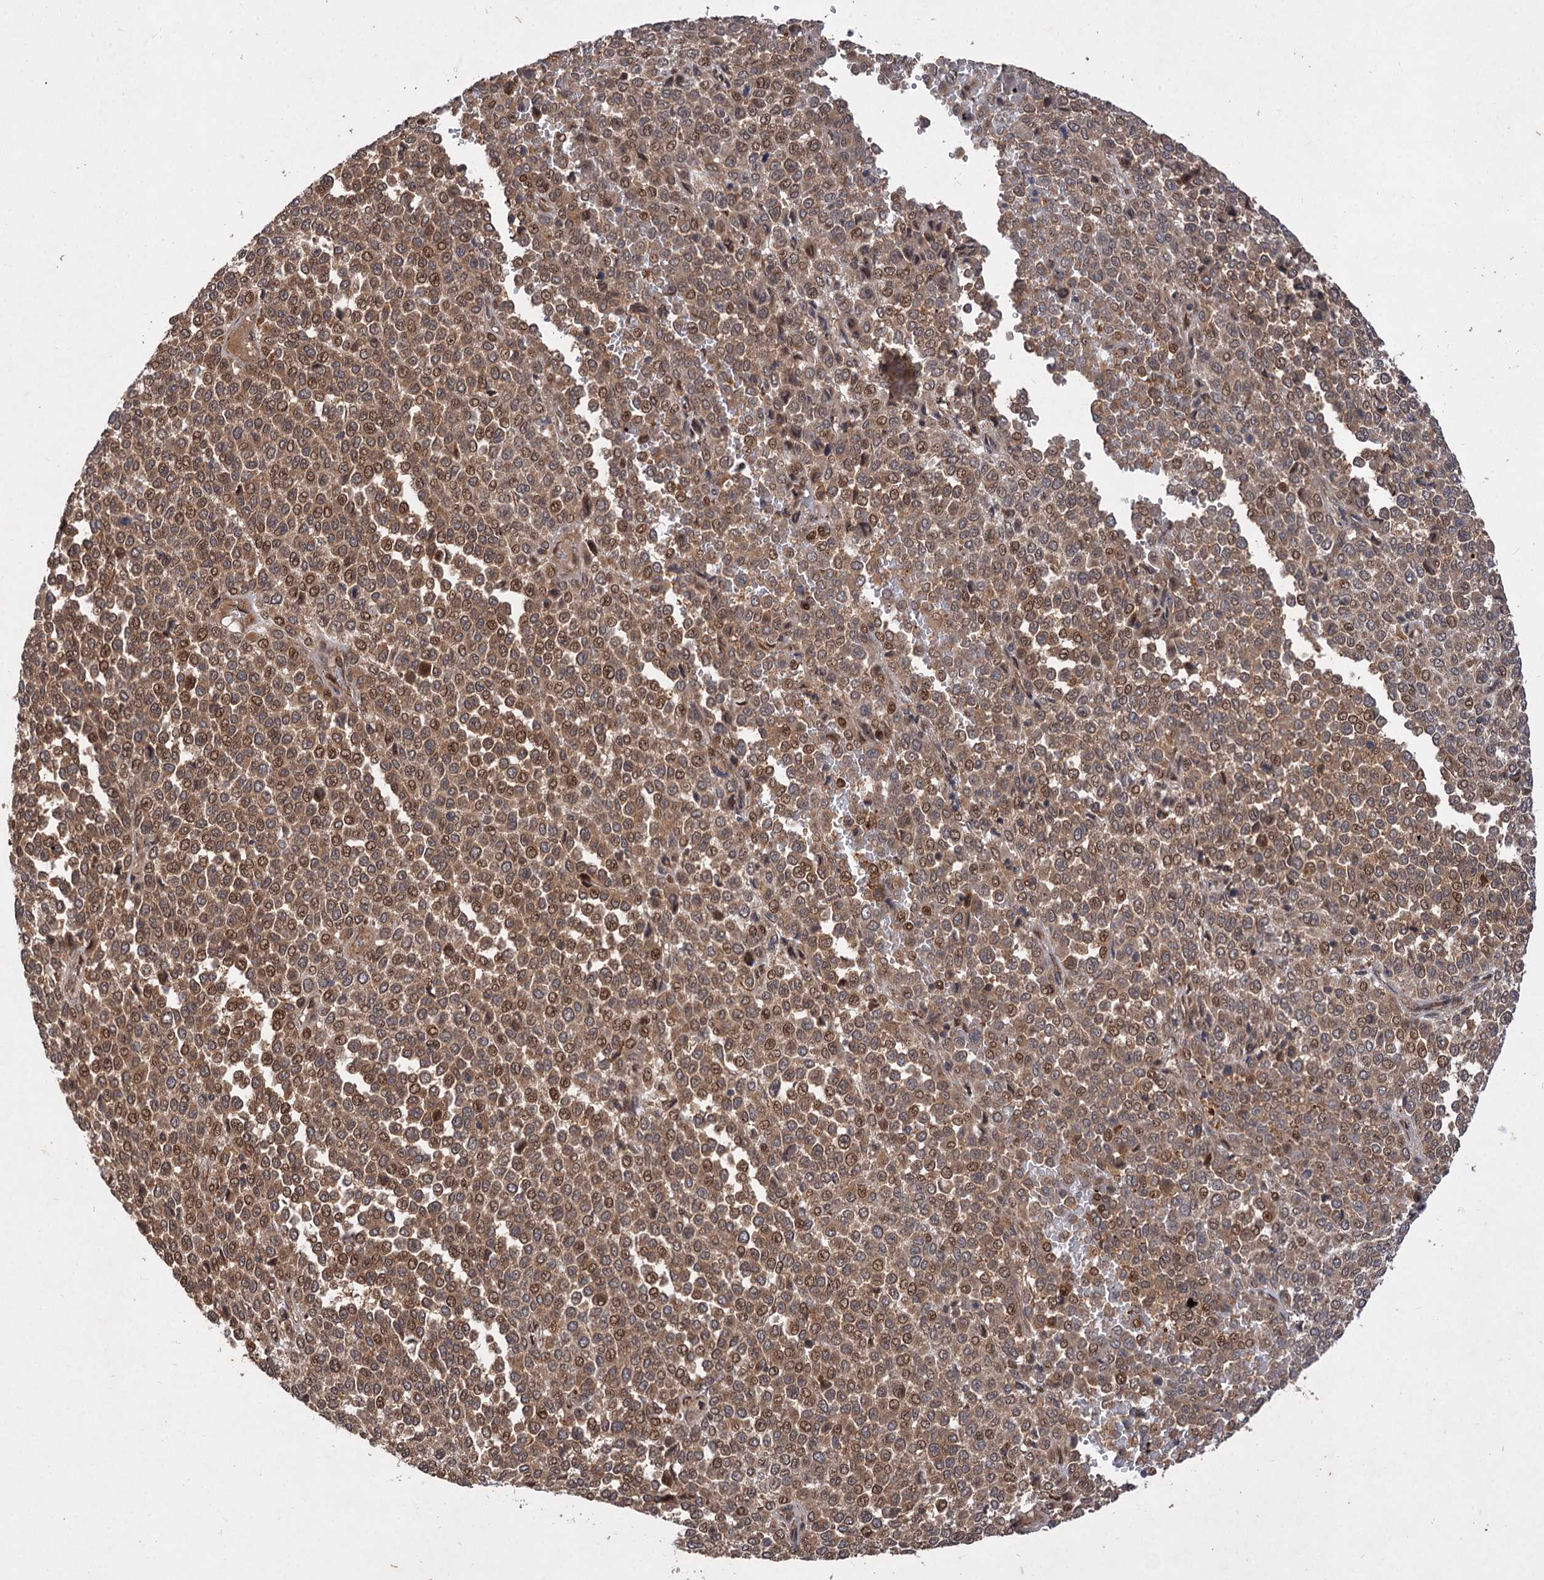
{"staining": {"intensity": "moderate", "quantity": ">75%", "location": "cytoplasmic/membranous,nuclear"}, "tissue": "melanoma", "cell_type": "Tumor cells", "image_type": "cancer", "snomed": [{"axis": "morphology", "description": "Malignant melanoma, Metastatic site"}, {"axis": "topography", "description": "Pancreas"}], "caption": "Melanoma was stained to show a protein in brown. There is medium levels of moderate cytoplasmic/membranous and nuclear positivity in approximately >75% of tumor cells. (DAB (3,3'-diaminobenzidine) = brown stain, brightfield microscopy at high magnification).", "gene": "FBXW8", "patient": {"sex": "female", "age": 30}}